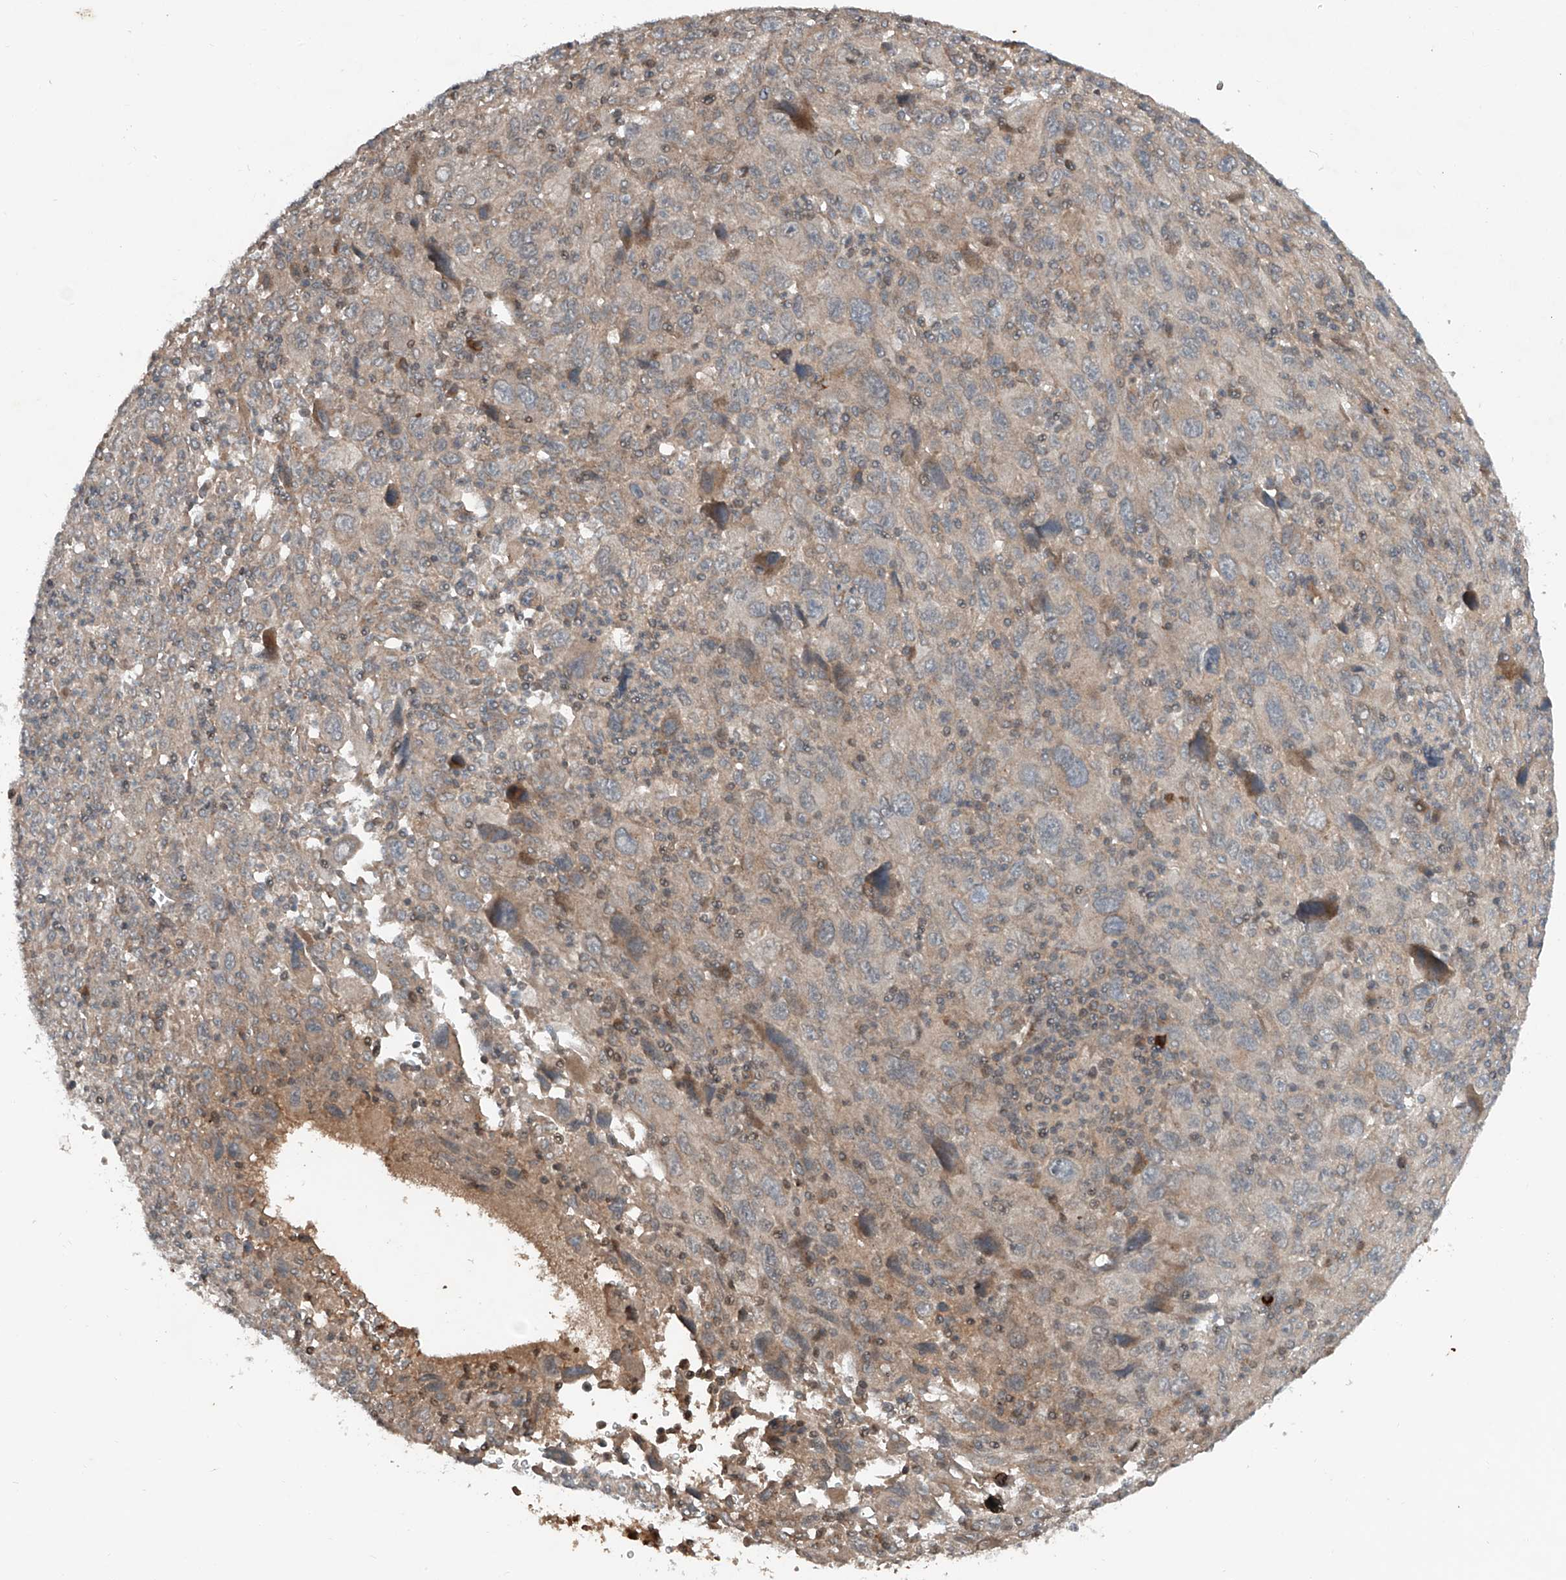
{"staining": {"intensity": "moderate", "quantity": "<25%", "location": "cytoplasmic/membranous"}, "tissue": "melanoma", "cell_type": "Tumor cells", "image_type": "cancer", "snomed": [{"axis": "morphology", "description": "Malignant melanoma, Metastatic site"}, {"axis": "topography", "description": "Skin"}], "caption": "Immunohistochemical staining of malignant melanoma (metastatic site) exhibits low levels of moderate cytoplasmic/membranous protein expression in about <25% of tumor cells. The staining is performed using DAB brown chromogen to label protein expression. The nuclei are counter-stained blue using hematoxylin.", "gene": "ADAM23", "patient": {"sex": "female", "age": 56}}